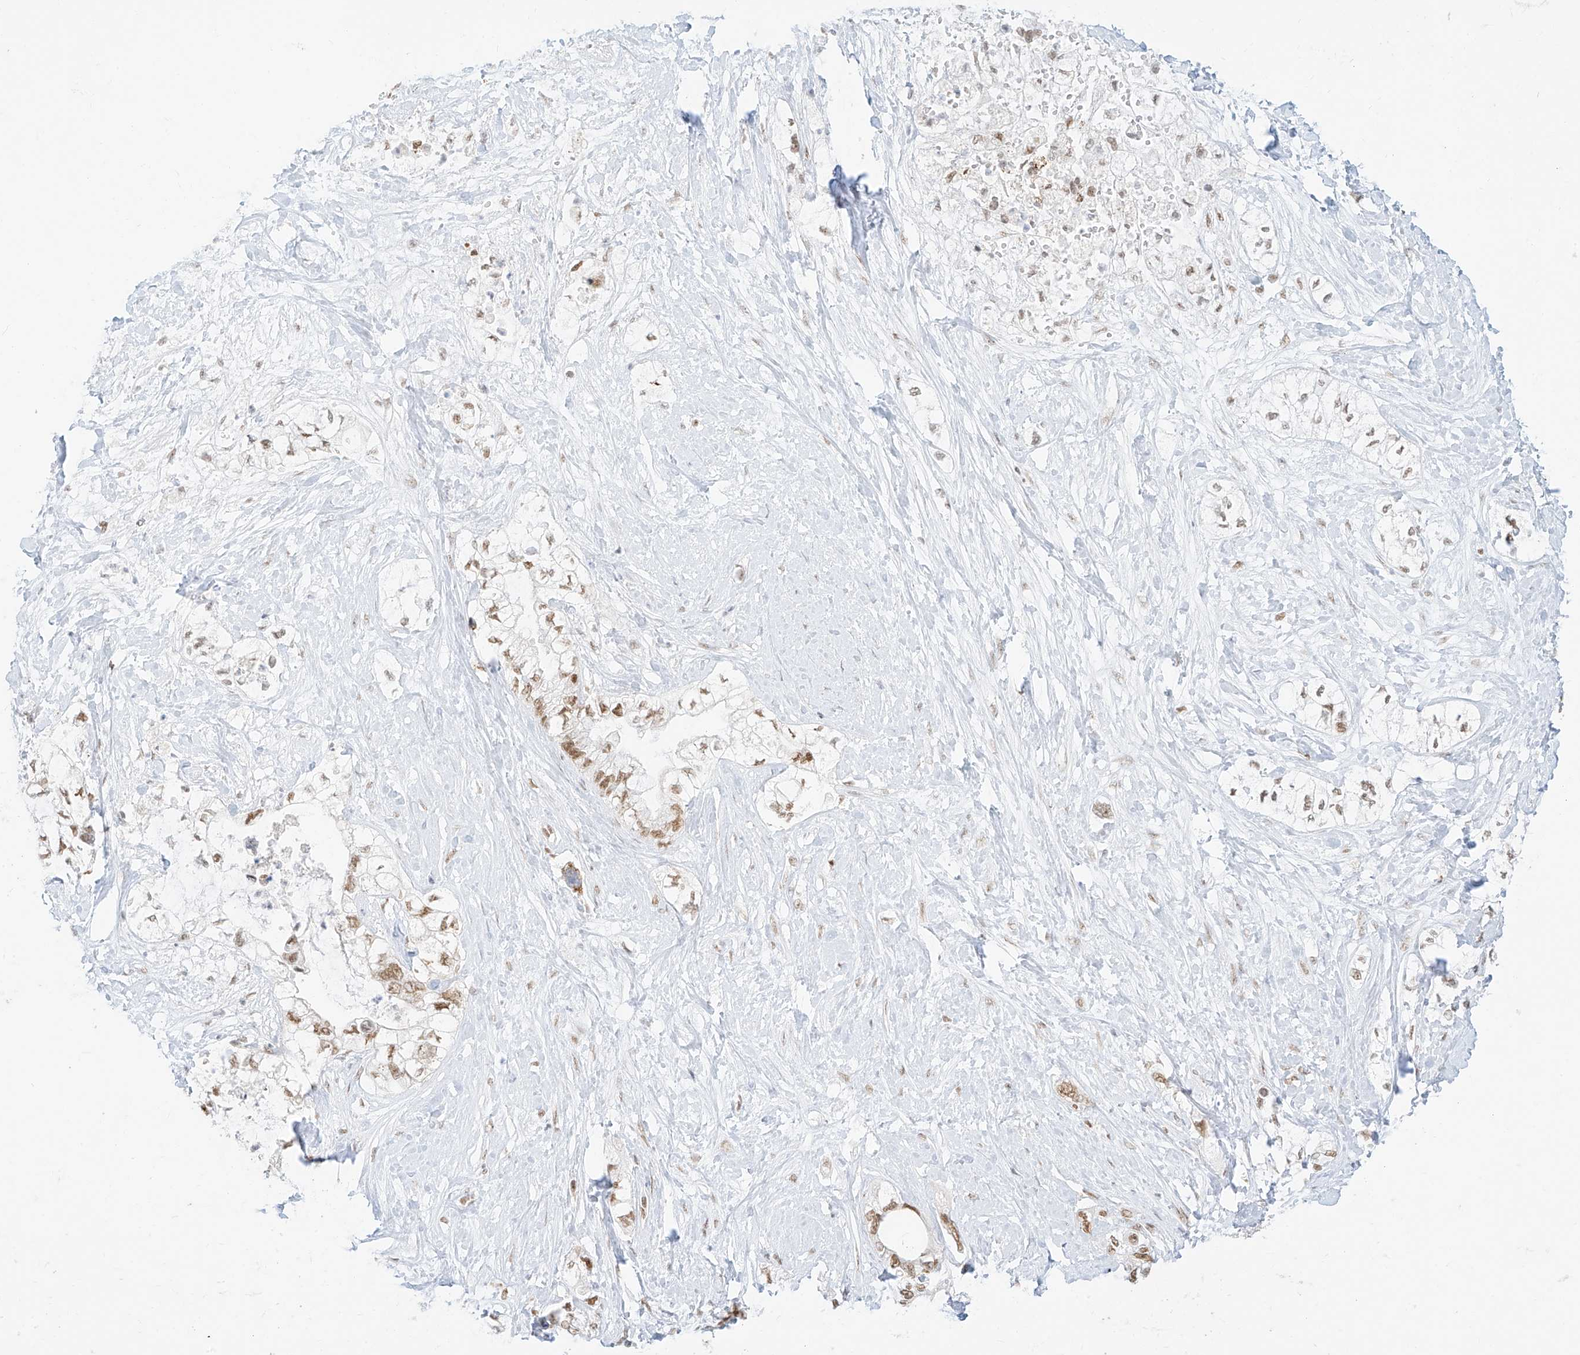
{"staining": {"intensity": "moderate", "quantity": ">75%", "location": "nuclear"}, "tissue": "pancreatic cancer", "cell_type": "Tumor cells", "image_type": "cancer", "snomed": [{"axis": "morphology", "description": "Adenocarcinoma, NOS"}, {"axis": "topography", "description": "Pancreas"}], "caption": "Immunohistochemical staining of human pancreatic adenocarcinoma demonstrates moderate nuclear protein expression in approximately >75% of tumor cells.", "gene": "SUPT5H", "patient": {"sex": "male", "age": 70}}